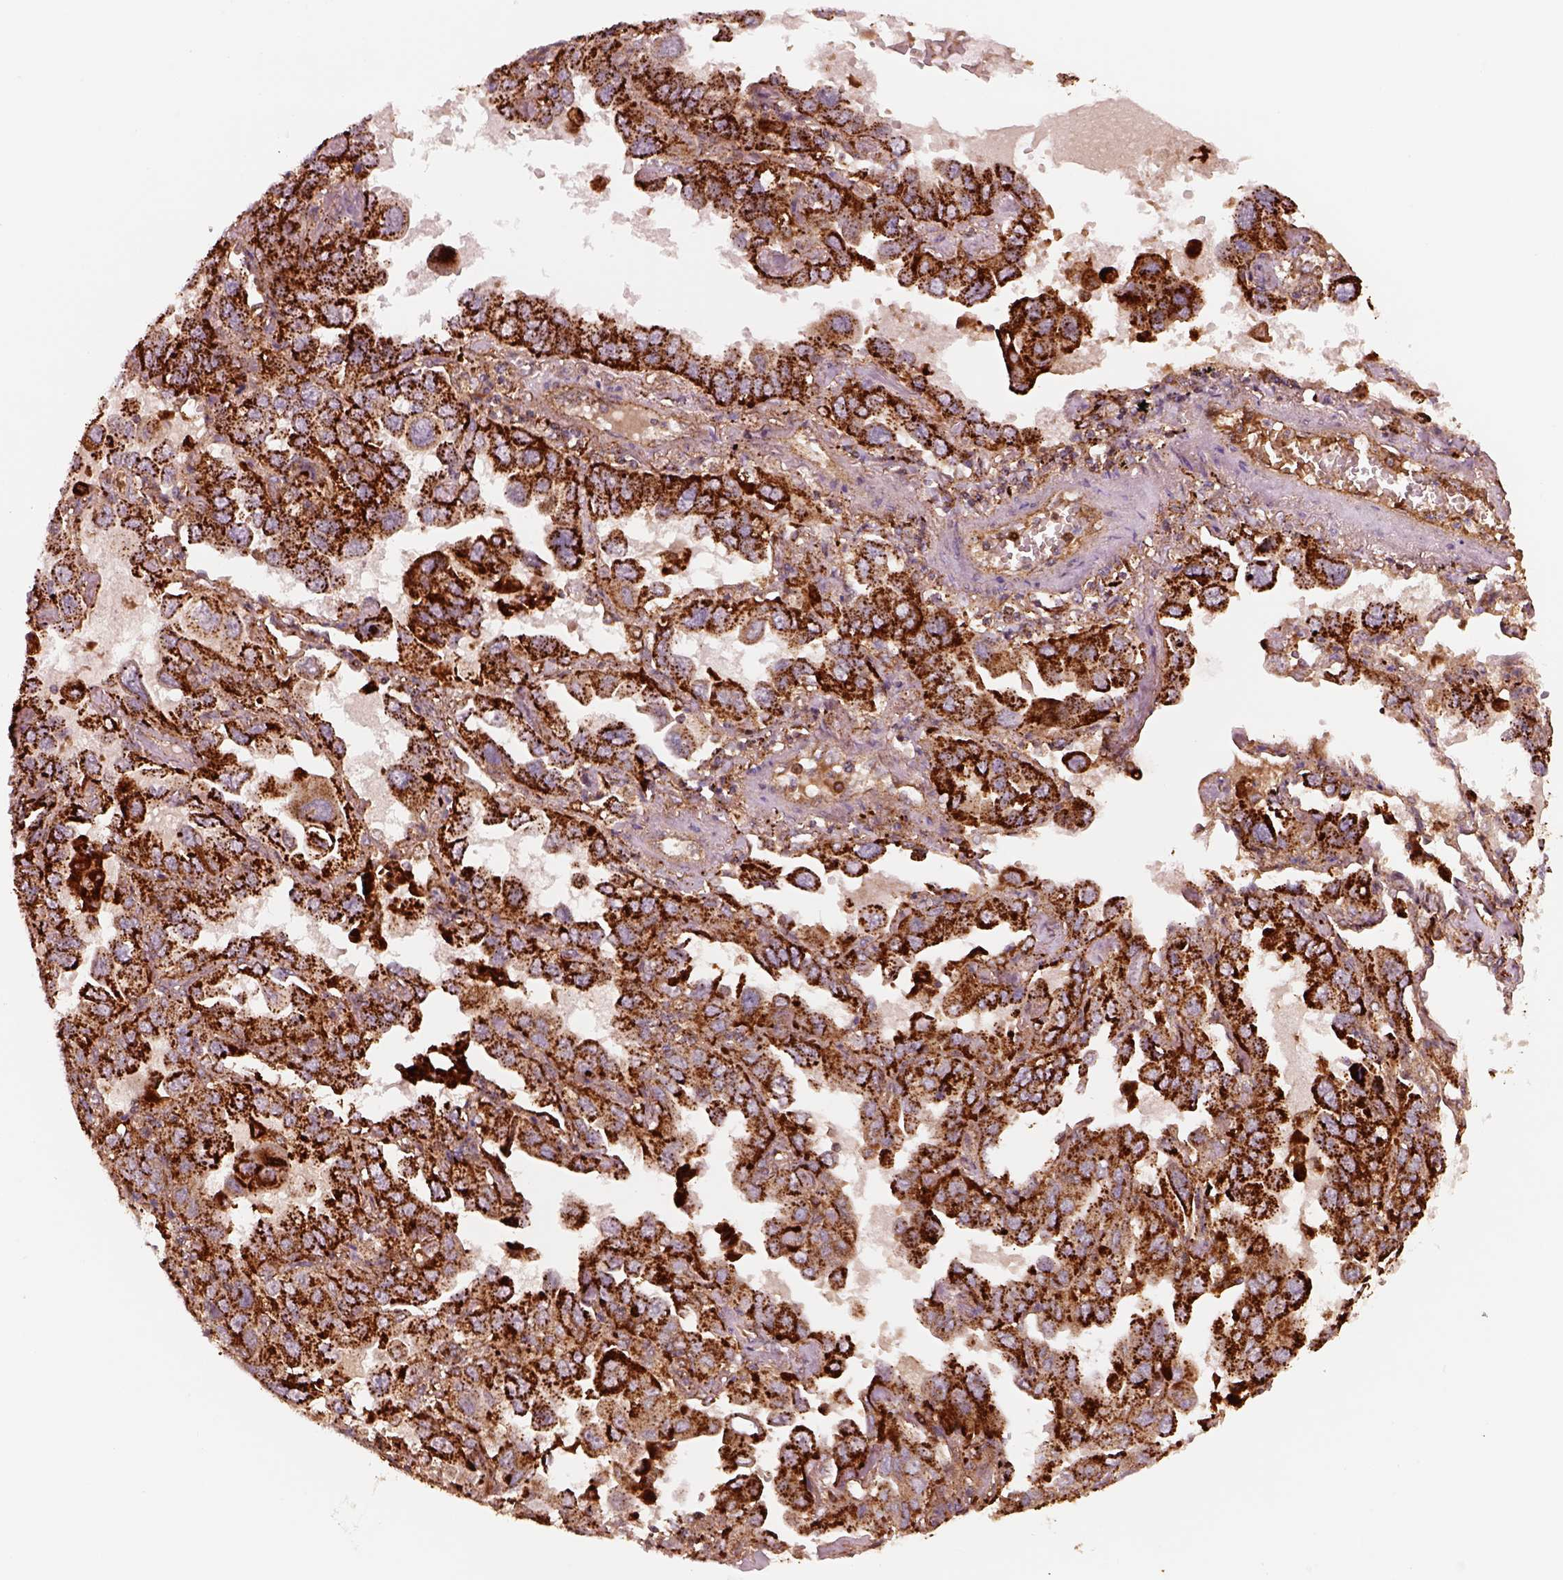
{"staining": {"intensity": "strong", "quantity": ">75%", "location": "cytoplasmic/membranous"}, "tissue": "lung cancer", "cell_type": "Tumor cells", "image_type": "cancer", "snomed": [{"axis": "morphology", "description": "Adenocarcinoma, NOS"}, {"axis": "topography", "description": "Lung"}], "caption": "Strong cytoplasmic/membranous protein positivity is identified in about >75% of tumor cells in lung cancer (adenocarcinoma).", "gene": "WASHC2A", "patient": {"sex": "male", "age": 64}}